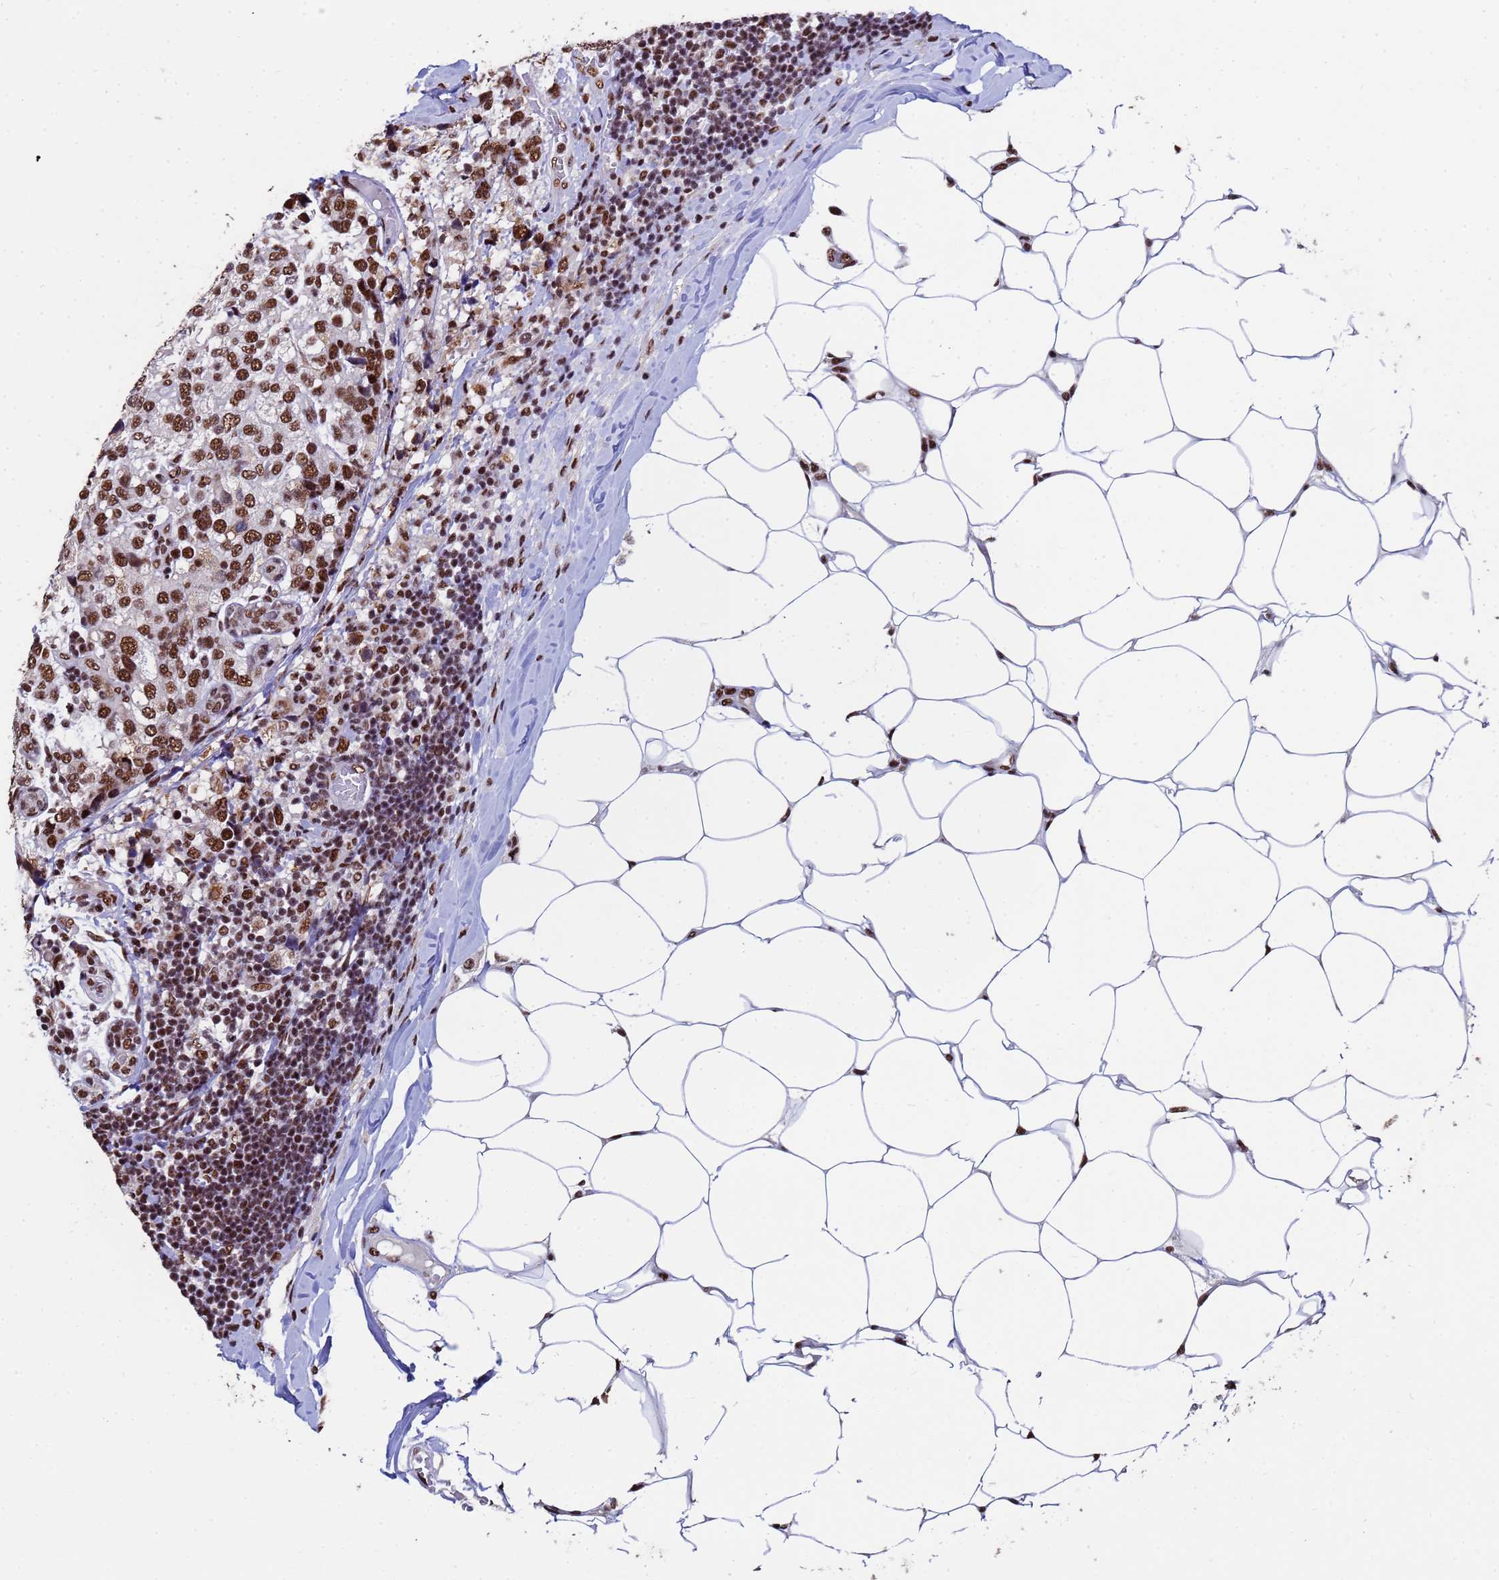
{"staining": {"intensity": "strong", "quantity": ">75%", "location": "nuclear"}, "tissue": "breast cancer", "cell_type": "Tumor cells", "image_type": "cancer", "snomed": [{"axis": "morphology", "description": "Lobular carcinoma"}, {"axis": "topography", "description": "Breast"}], "caption": "Tumor cells demonstrate high levels of strong nuclear positivity in approximately >75% of cells in lobular carcinoma (breast).", "gene": "SF3B2", "patient": {"sex": "female", "age": 59}}